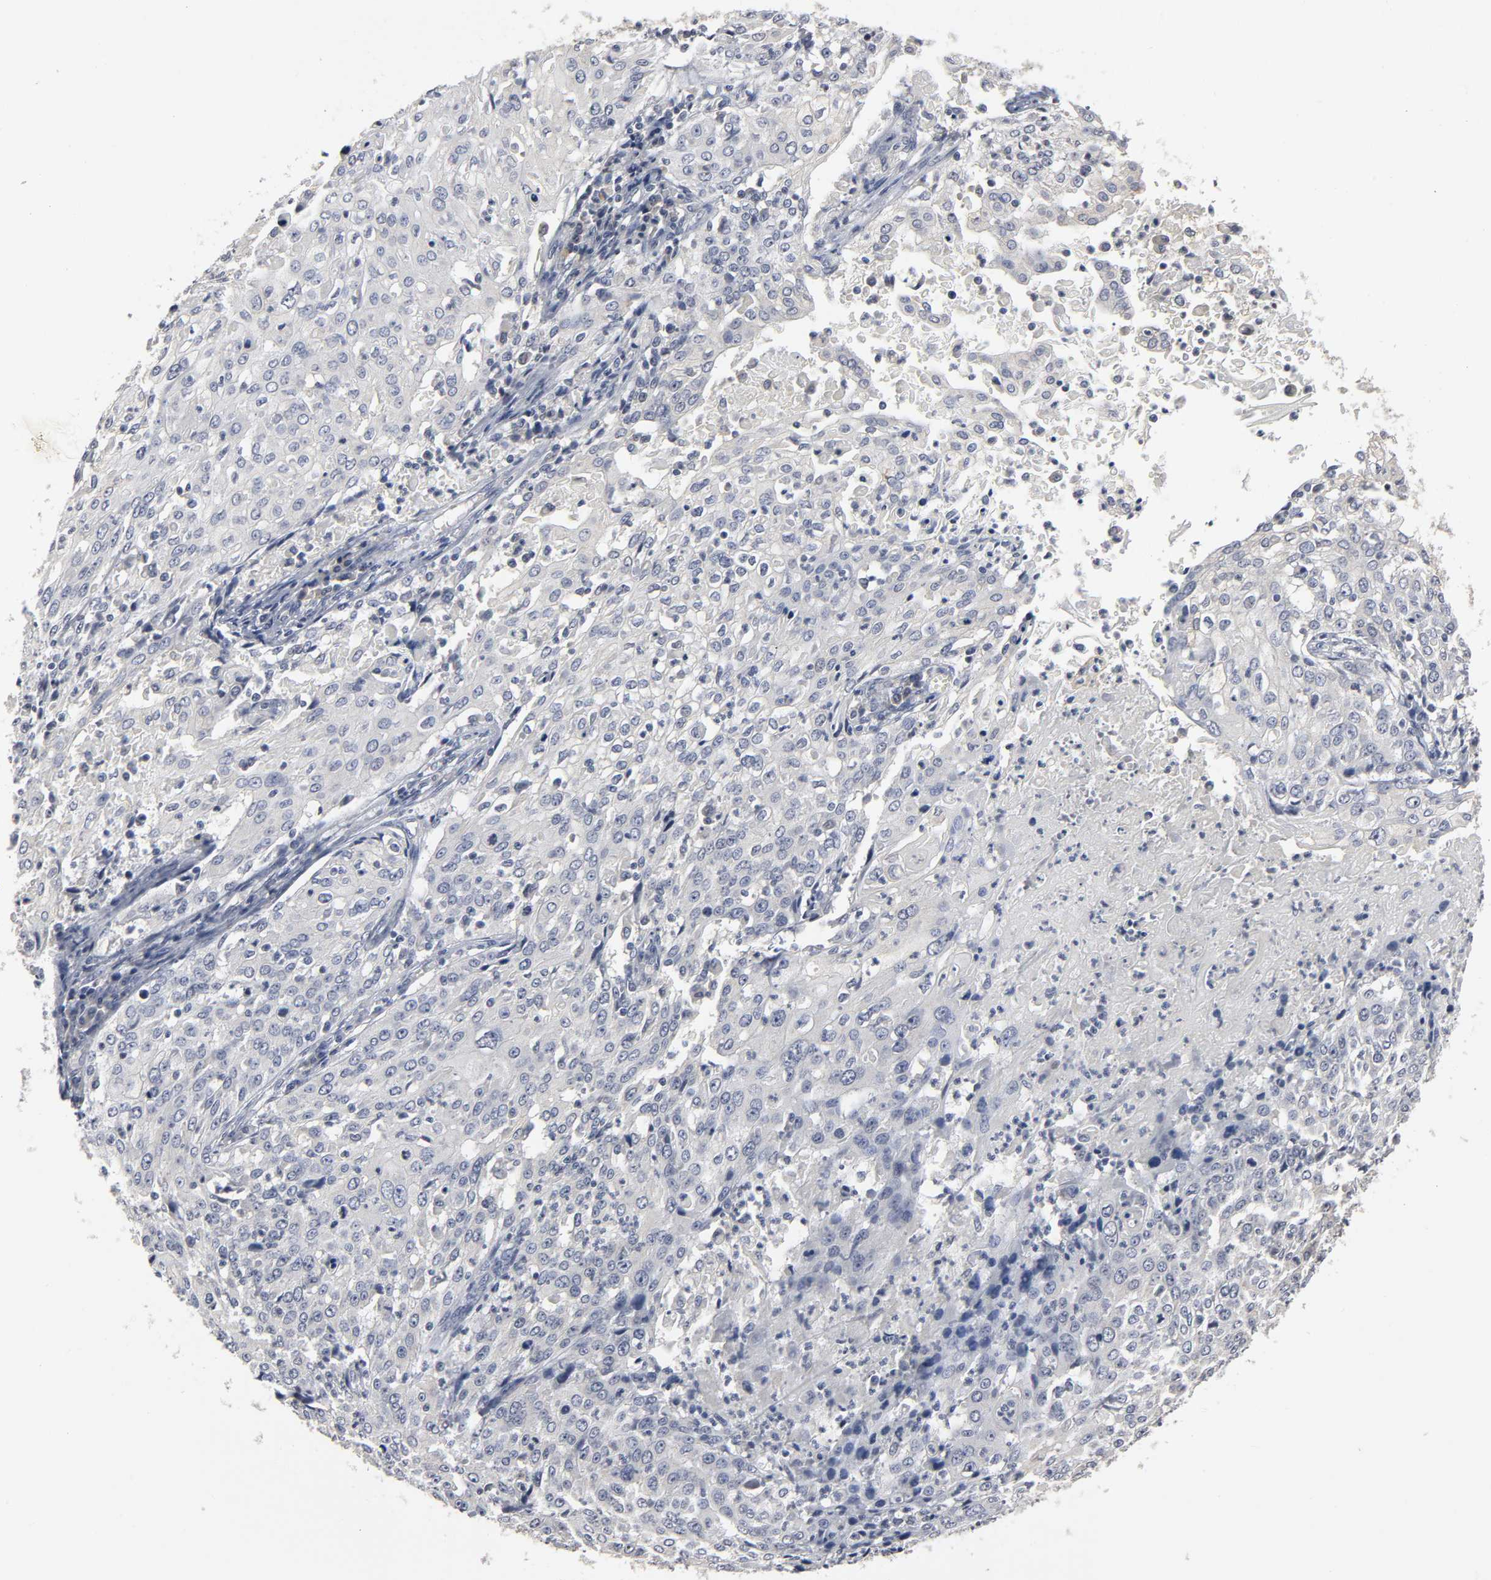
{"staining": {"intensity": "negative", "quantity": "none", "location": "none"}, "tissue": "cervical cancer", "cell_type": "Tumor cells", "image_type": "cancer", "snomed": [{"axis": "morphology", "description": "Squamous cell carcinoma, NOS"}, {"axis": "topography", "description": "Cervix"}], "caption": "Immunohistochemical staining of human cervical cancer displays no significant expression in tumor cells.", "gene": "TCAP", "patient": {"sex": "female", "age": 39}}